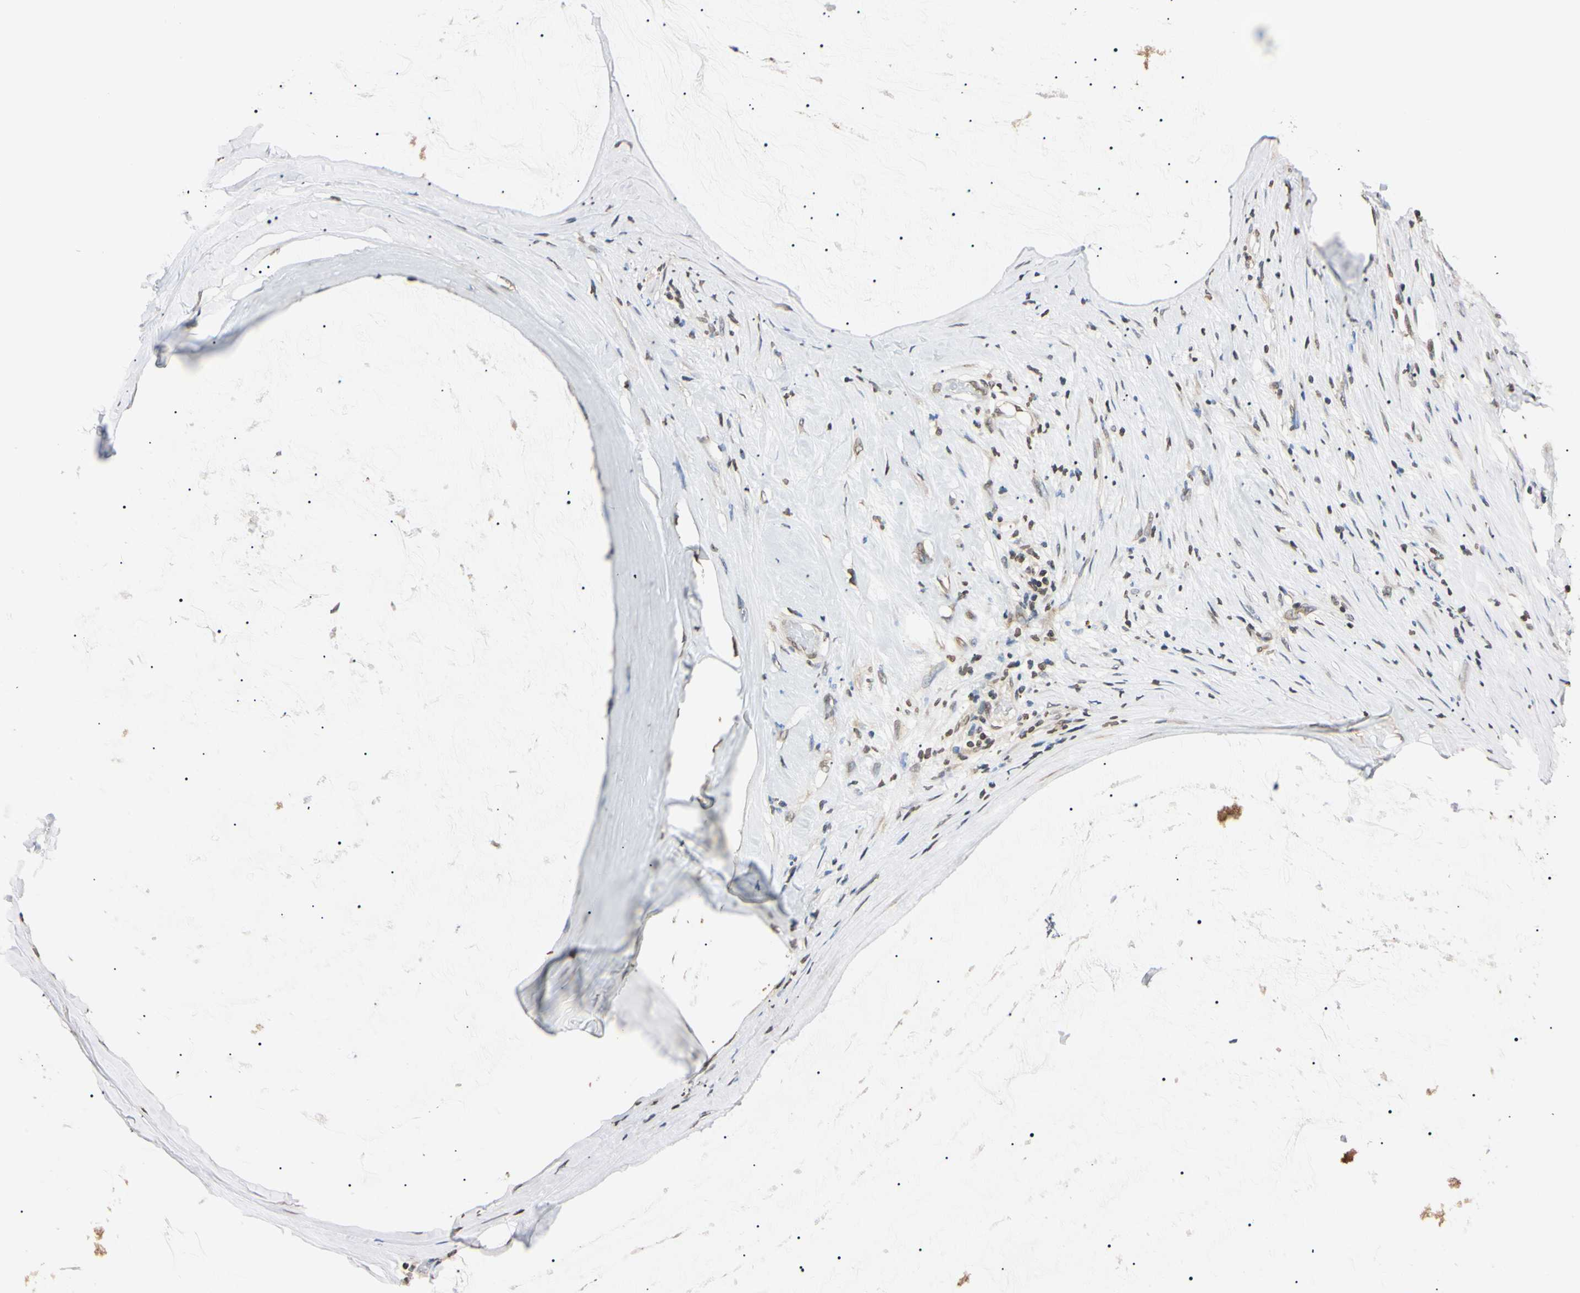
{"staining": {"intensity": "weak", "quantity": "<25%", "location": "nuclear"}, "tissue": "ovarian cancer", "cell_type": "Tumor cells", "image_type": "cancer", "snomed": [{"axis": "morphology", "description": "Cystadenocarcinoma, mucinous, NOS"}, {"axis": "topography", "description": "Ovary"}], "caption": "High power microscopy image of an IHC image of ovarian cancer (mucinous cystadenocarcinoma), revealing no significant staining in tumor cells. The staining was performed using DAB (3,3'-diaminobenzidine) to visualize the protein expression in brown, while the nuclei were stained in blue with hematoxylin (Magnification: 20x).", "gene": "CDC45", "patient": {"sex": "female", "age": 39}}